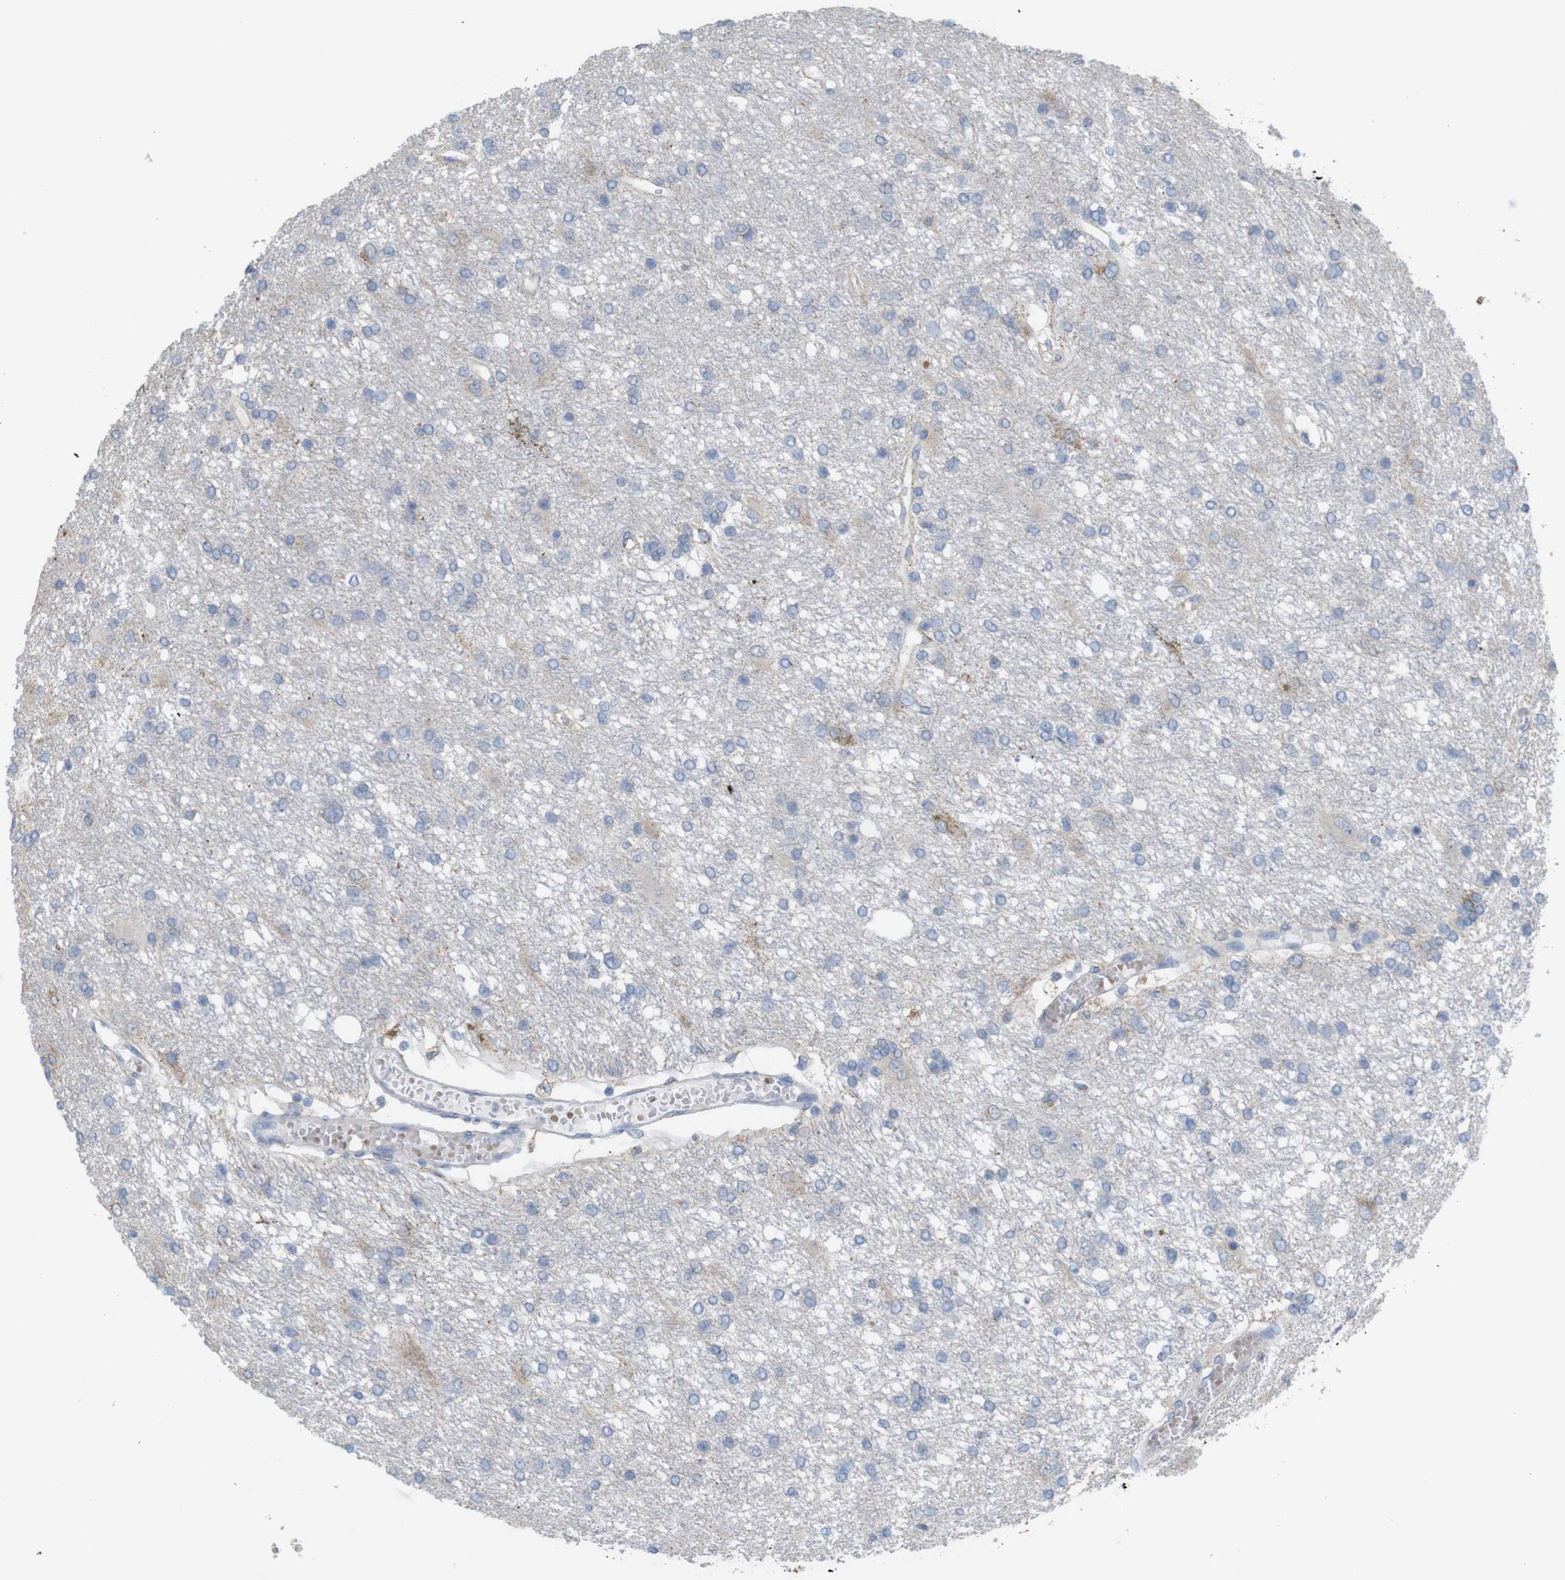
{"staining": {"intensity": "moderate", "quantity": "<25%", "location": "cytoplasmic/membranous"}, "tissue": "glioma", "cell_type": "Tumor cells", "image_type": "cancer", "snomed": [{"axis": "morphology", "description": "Glioma, malignant, High grade"}, {"axis": "topography", "description": "Brain"}], "caption": "High-grade glioma (malignant) was stained to show a protein in brown. There is low levels of moderate cytoplasmic/membranous staining in about <25% of tumor cells. The staining was performed using DAB (3,3'-diaminobenzidine), with brown indicating positive protein expression. Nuclei are stained blue with hematoxylin.", "gene": "PTPRR", "patient": {"sex": "female", "age": 59}}